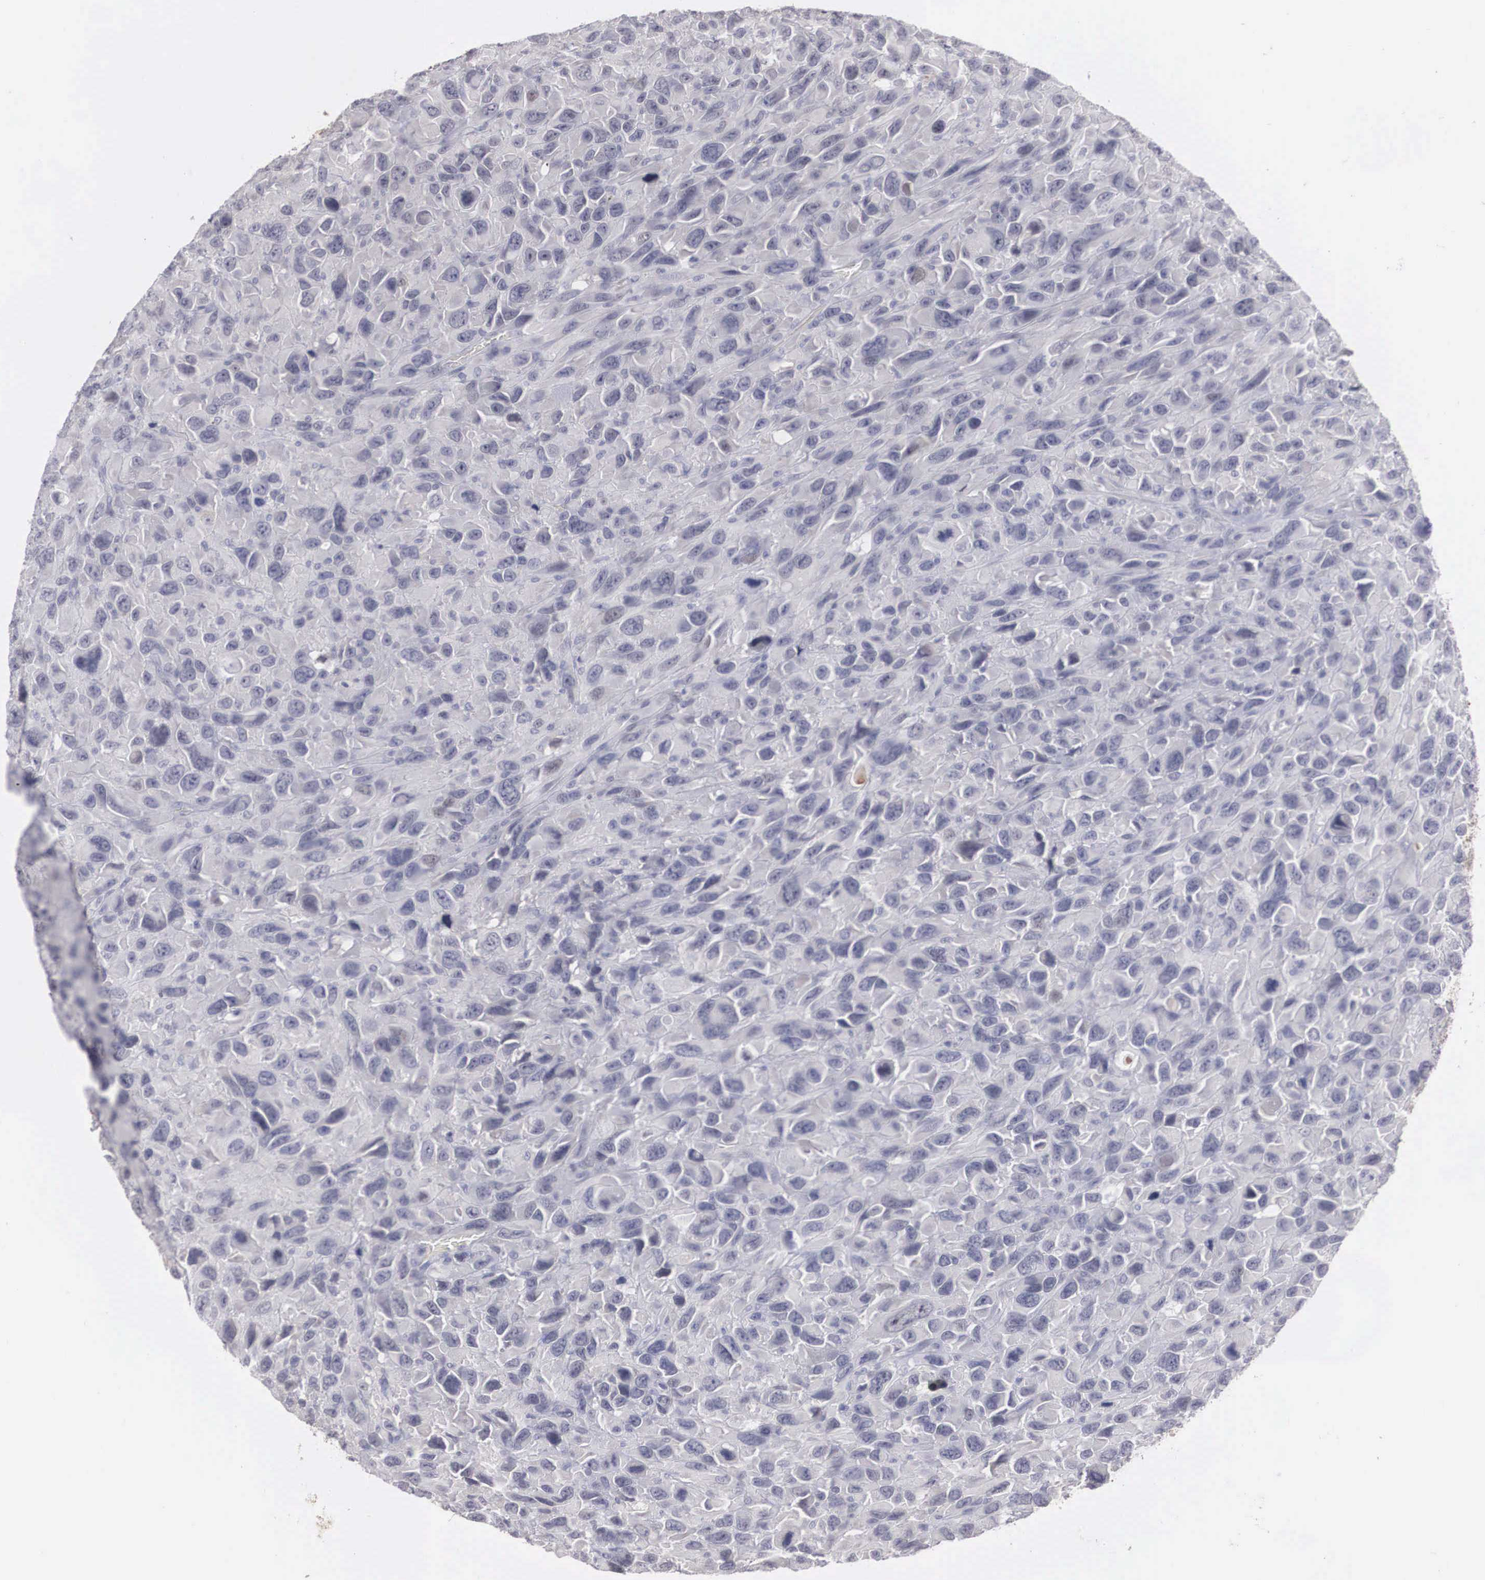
{"staining": {"intensity": "negative", "quantity": "none", "location": "none"}, "tissue": "renal cancer", "cell_type": "Tumor cells", "image_type": "cancer", "snomed": [{"axis": "morphology", "description": "Adenocarcinoma, NOS"}, {"axis": "topography", "description": "Kidney"}], "caption": "IHC of human renal cancer shows no expression in tumor cells.", "gene": "WDR89", "patient": {"sex": "male", "age": 79}}